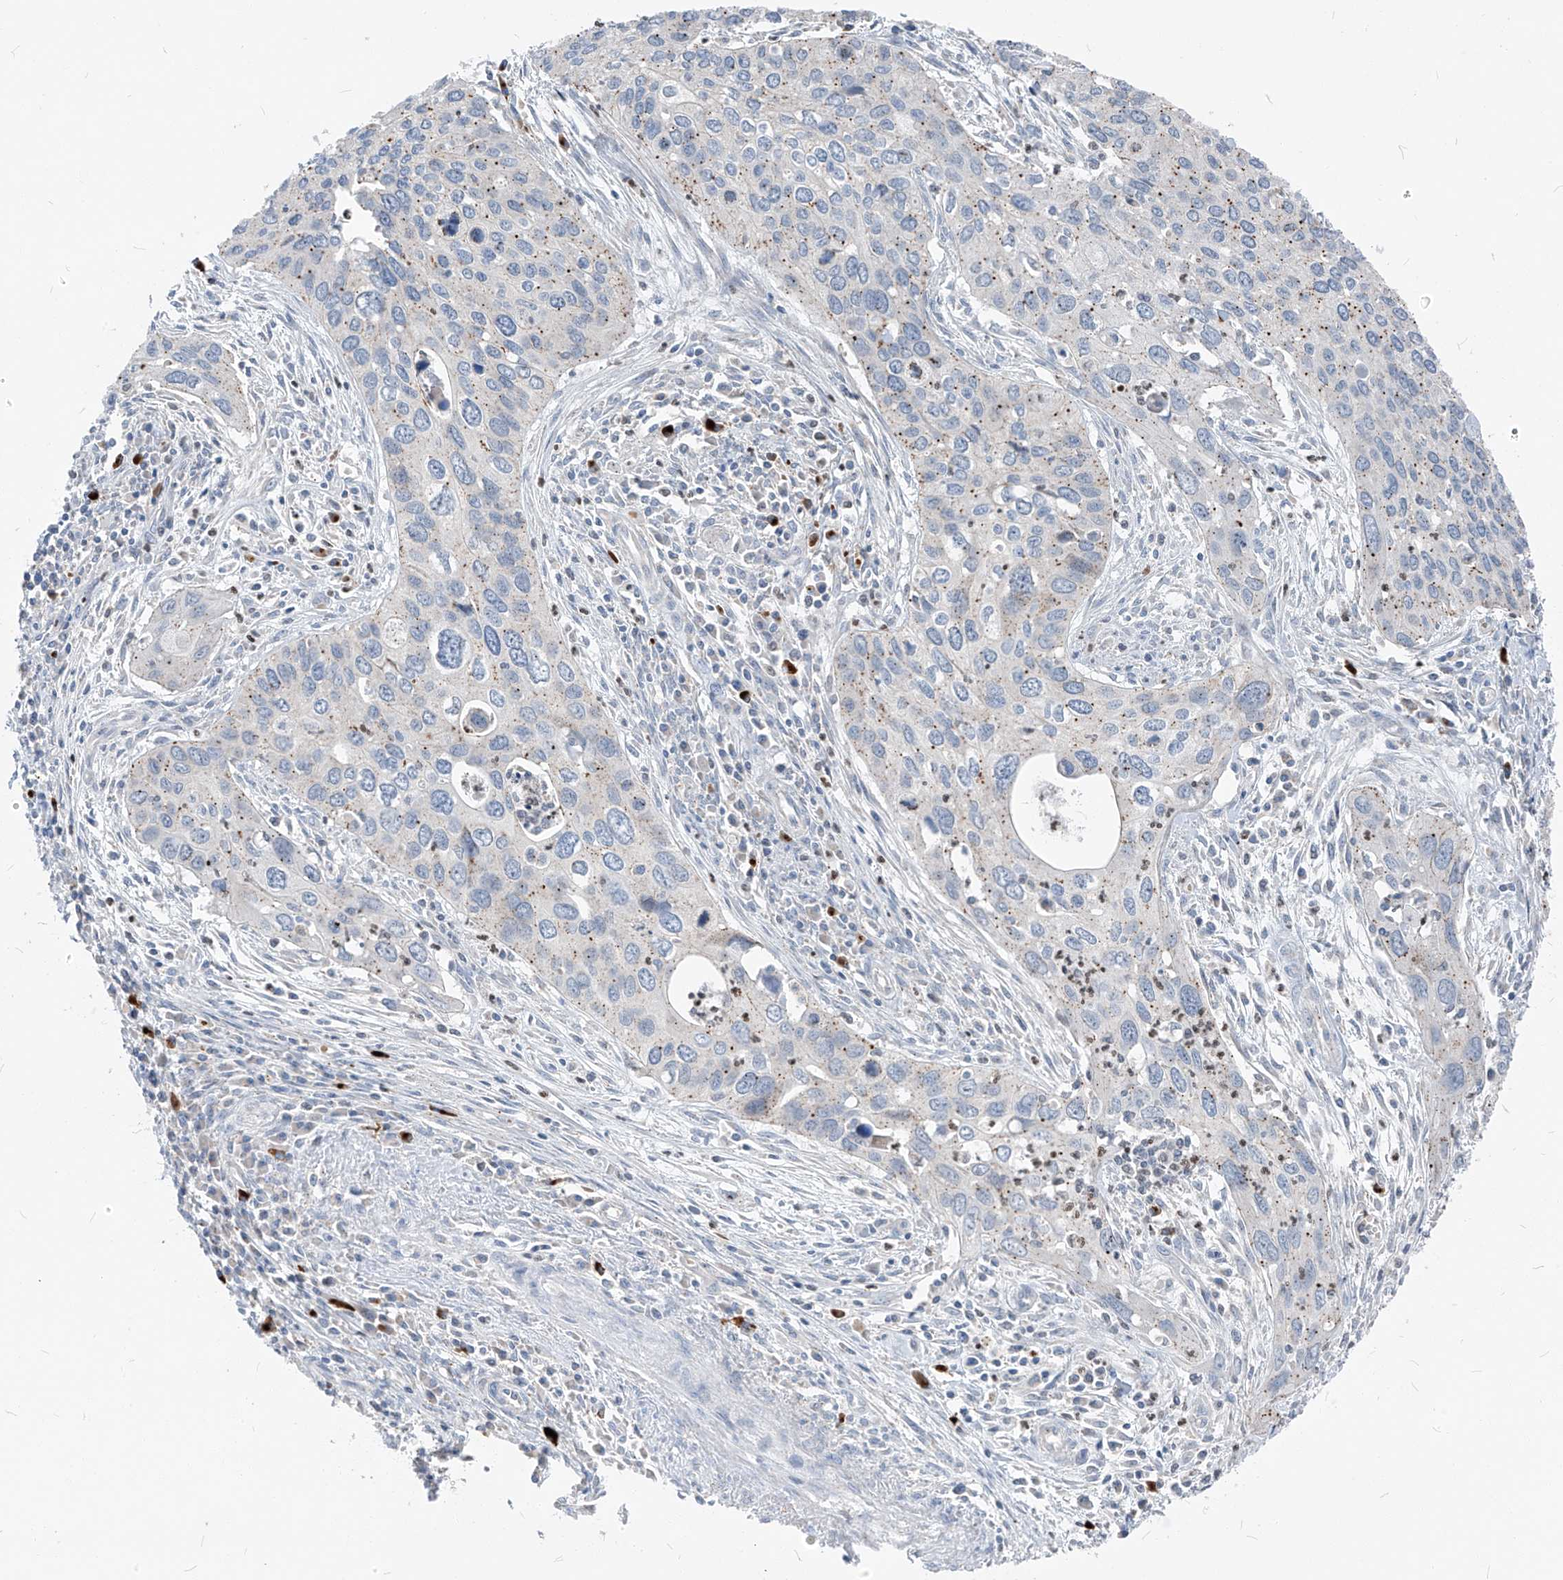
{"staining": {"intensity": "weak", "quantity": "<25%", "location": "cytoplasmic/membranous"}, "tissue": "cervical cancer", "cell_type": "Tumor cells", "image_type": "cancer", "snomed": [{"axis": "morphology", "description": "Squamous cell carcinoma, NOS"}, {"axis": "topography", "description": "Cervix"}], "caption": "DAB immunohistochemical staining of cervical cancer (squamous cell carcinoma) demonstrates no significant expression in tumor cells.", "gene": "CHMP2B", "patient": {"sex": "female", "age": 55}}